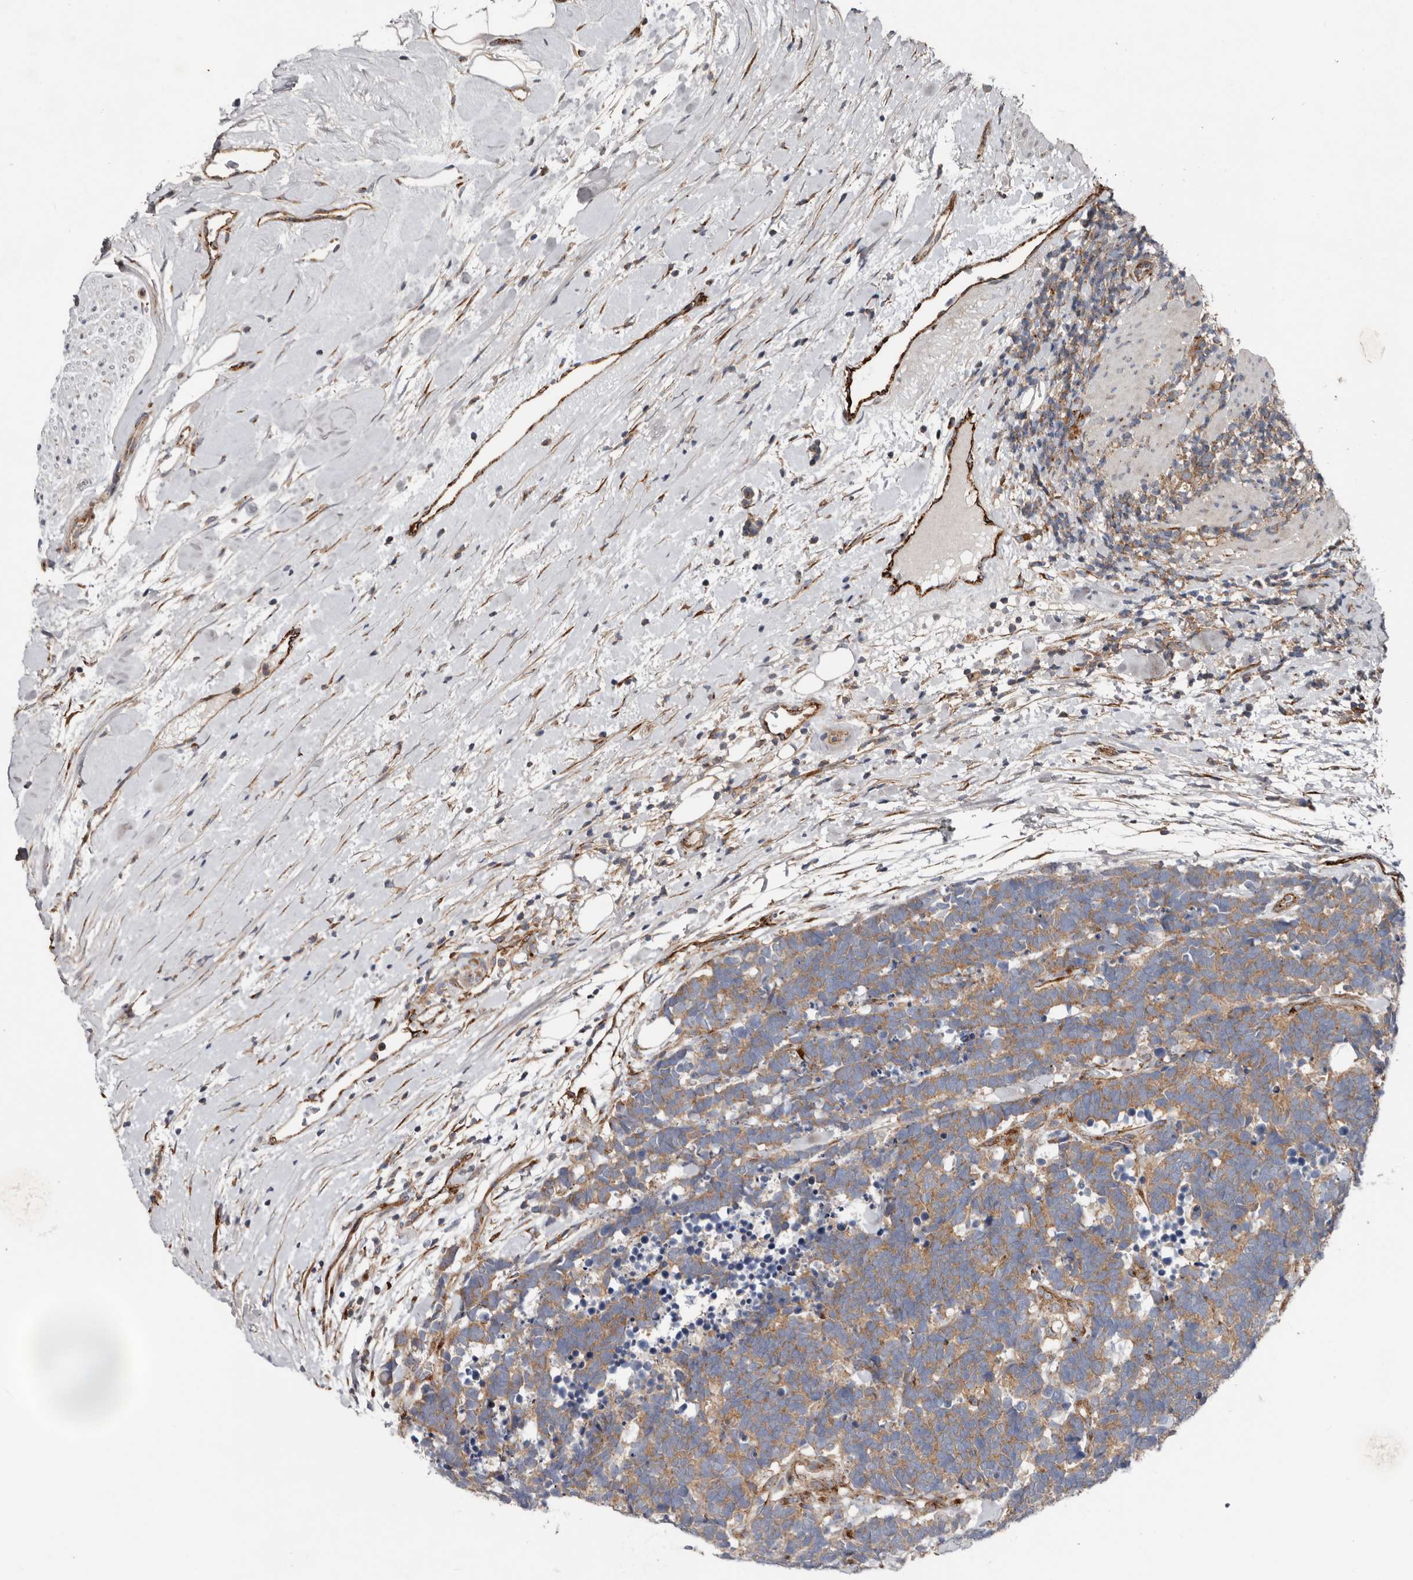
{"staining": {"intensity": "moderate", "quantity": ">75%", "location": "cytoplasmic/membranous"}, "tissue": "carcinoid", "cell_type": "Tumor cells", "image_type": "cancer", "snomed": [{"axis": "morphology", "description": "Carcinoma, NOS"}, {"axis": "morphology", "description": "Carcinoid, malignant, NOS"}, {"axis": "topography", "description": "Urinary bladder"}], "caption": "Carcinoid stained with DAB immunohistochemistry shows medium levels of moderate cytoplasmic/membranous staining in approximately >75% of tumor cells. (DAB = brown stain, brightfield microscopy at high magnification).", "gene": "LUZP1", "patient": {"sex": "male", "age": 57}}